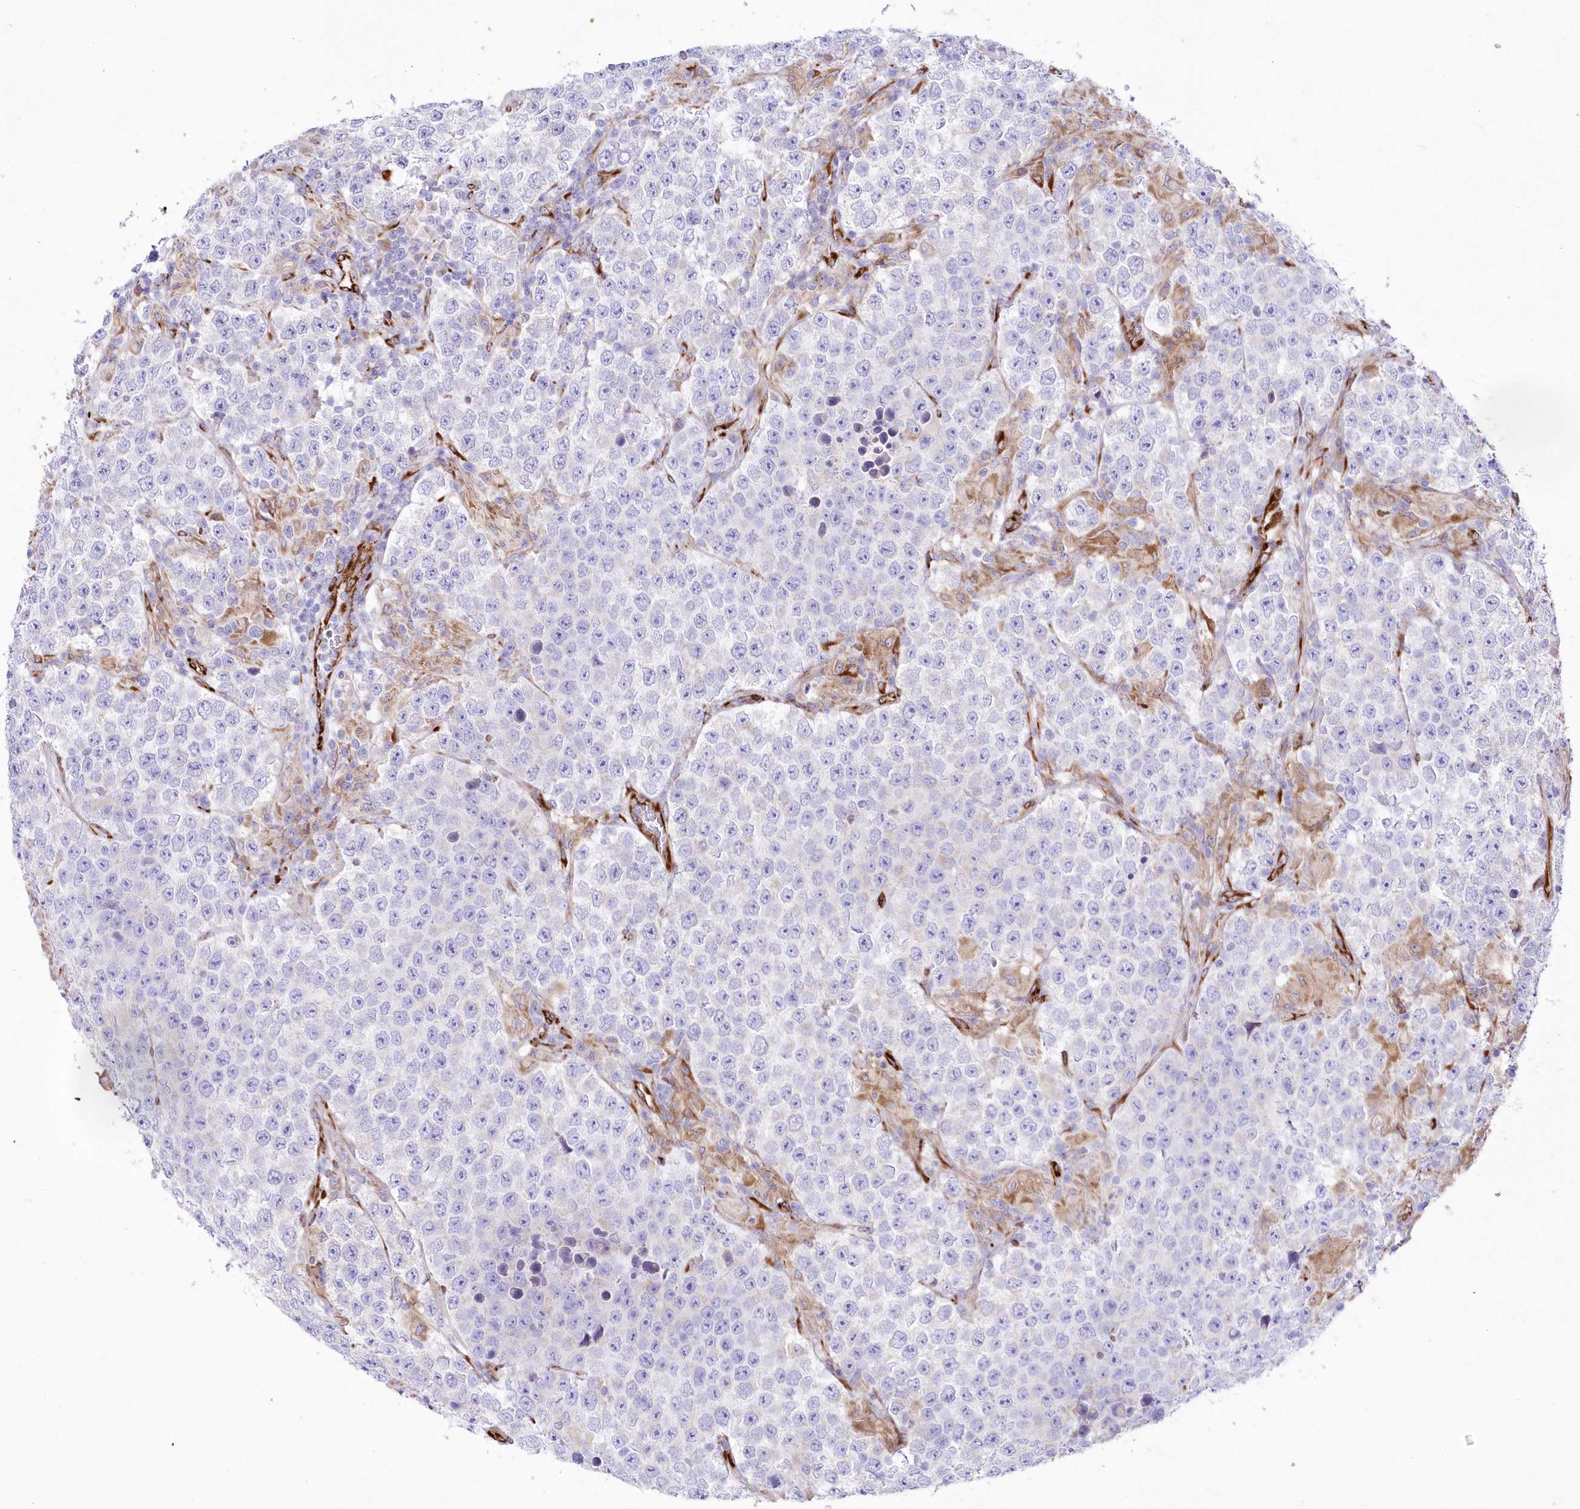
{"staining": {"intensity": "negative", "quantity": "none", "location": "none"}, "tissue": "testis cancer", "cell_type": "Tumor cells", "image_type": "cancer", "snomed": [{"axis": "morphology", "description": "Normal tissue, NOS"}, {"axis": "morphology", "description": "Urothelial carcinoma, High grade"}, {"axis": "morphology", "description": "Seminoma, NOS"}, {"axis": "morphology", "description": "Carcinoma, Embryonal, NOS"}, {"axis": "topography", "description": "Urinary bladder"}, {"axis": "topography", "description": "Testis"}], "caption": "This is an immunohistochemistry histopathology image of human testis cancer (embryonal carcinoma). There is no positivity in tumor cells.", "gene": "YTHDC2", "patient": {"sex": "male", "age": 41}}